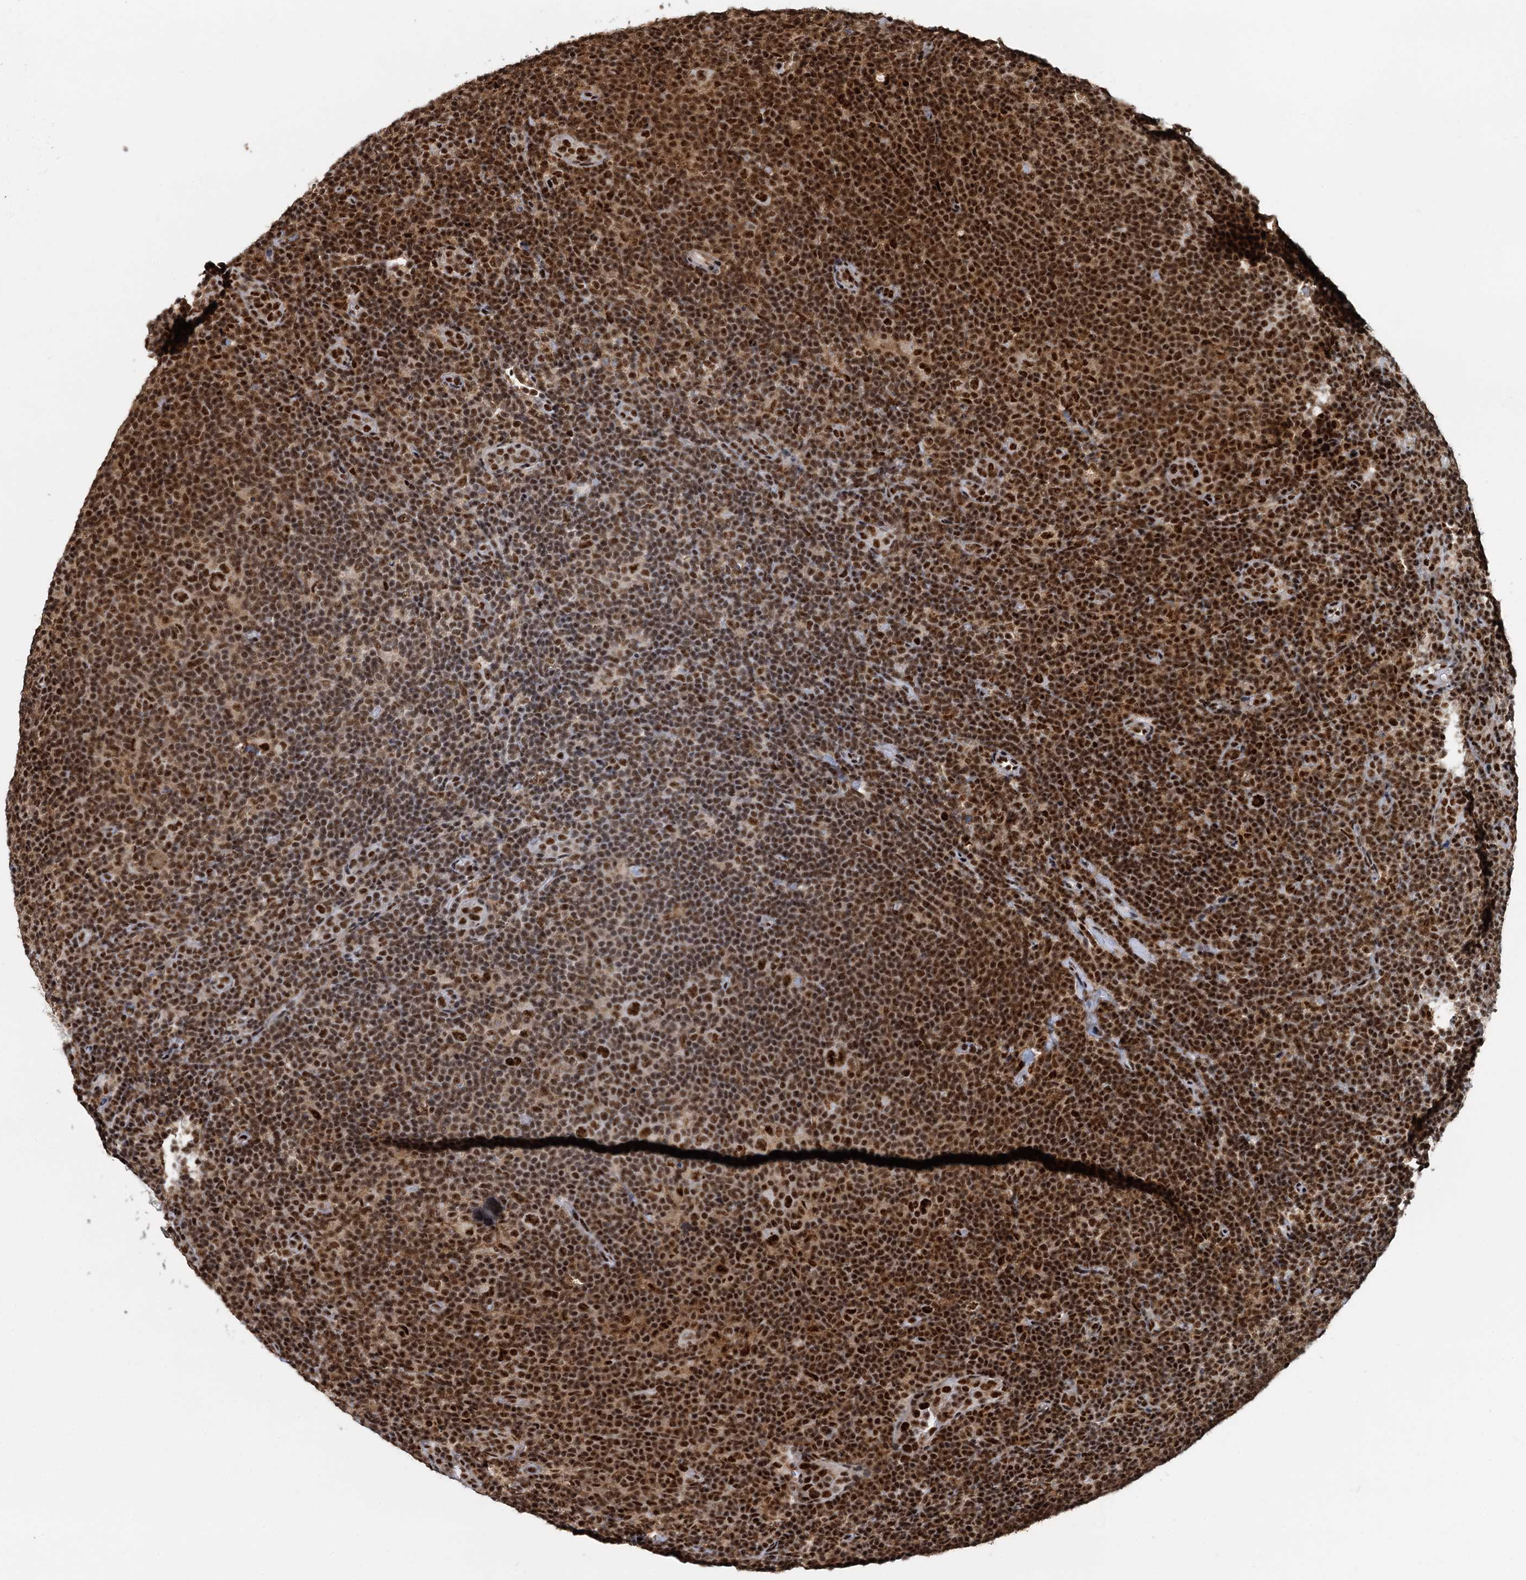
{"staining": {"intensity": "strong", "quantity": ">75%", "location": "nuclear"}, "tissue": "lymphoma", "cell_type": "Tumor cells", "image_type": "cancer", "snomed": [{"axis": "morphology", "description": "Hodgkin's disease, NOS"}, {"axis": "topography", "description": "Lymph node"}], "caption": "Hodgkin's disease stained for a protein exhibits strong nuclear positivity in tumor cells.", "gene": "RBM26", "patient": {"sex": "female", "age": 57}}